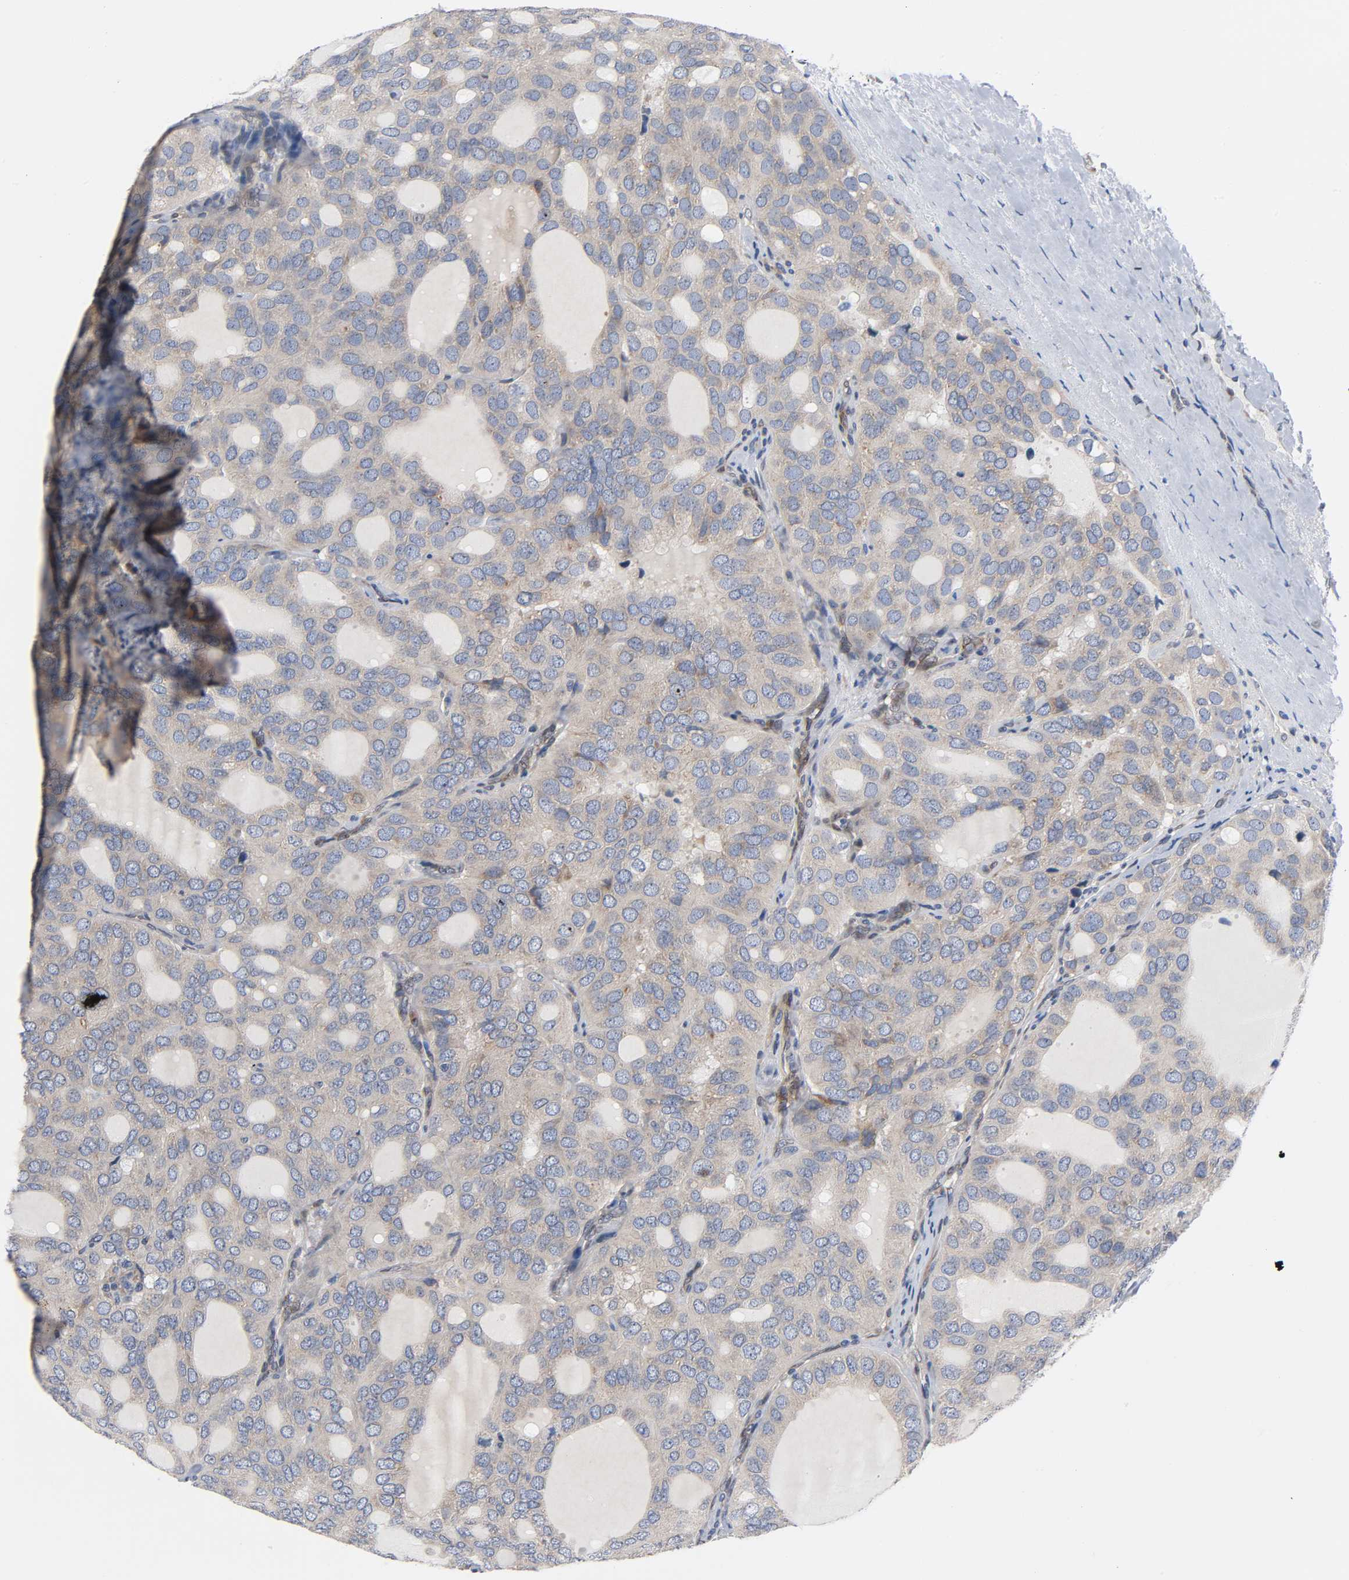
{"staining": {"intensity": "weak", "quantity": "<25%", "location": "cytoplasmic/membranous"}, "tissue": "thyroid cancer", "cell_type": "Tumor cells", "image_type": "cancer", "snomed": [{"axis": "morphology", "description": "Follicular adenoma carcinoma, NOS"}, {"axis": "topography", "description": "Thyroid gland"}], "caption": "Immunohistochemistry (IHC) image of thyroid cancer (follicular adenoma carcinoma) stained for a protein (brown), which displays no positivity in tumor cells.", "gene": "ASB6", "patient": {"sex": "male", "age": 75}}